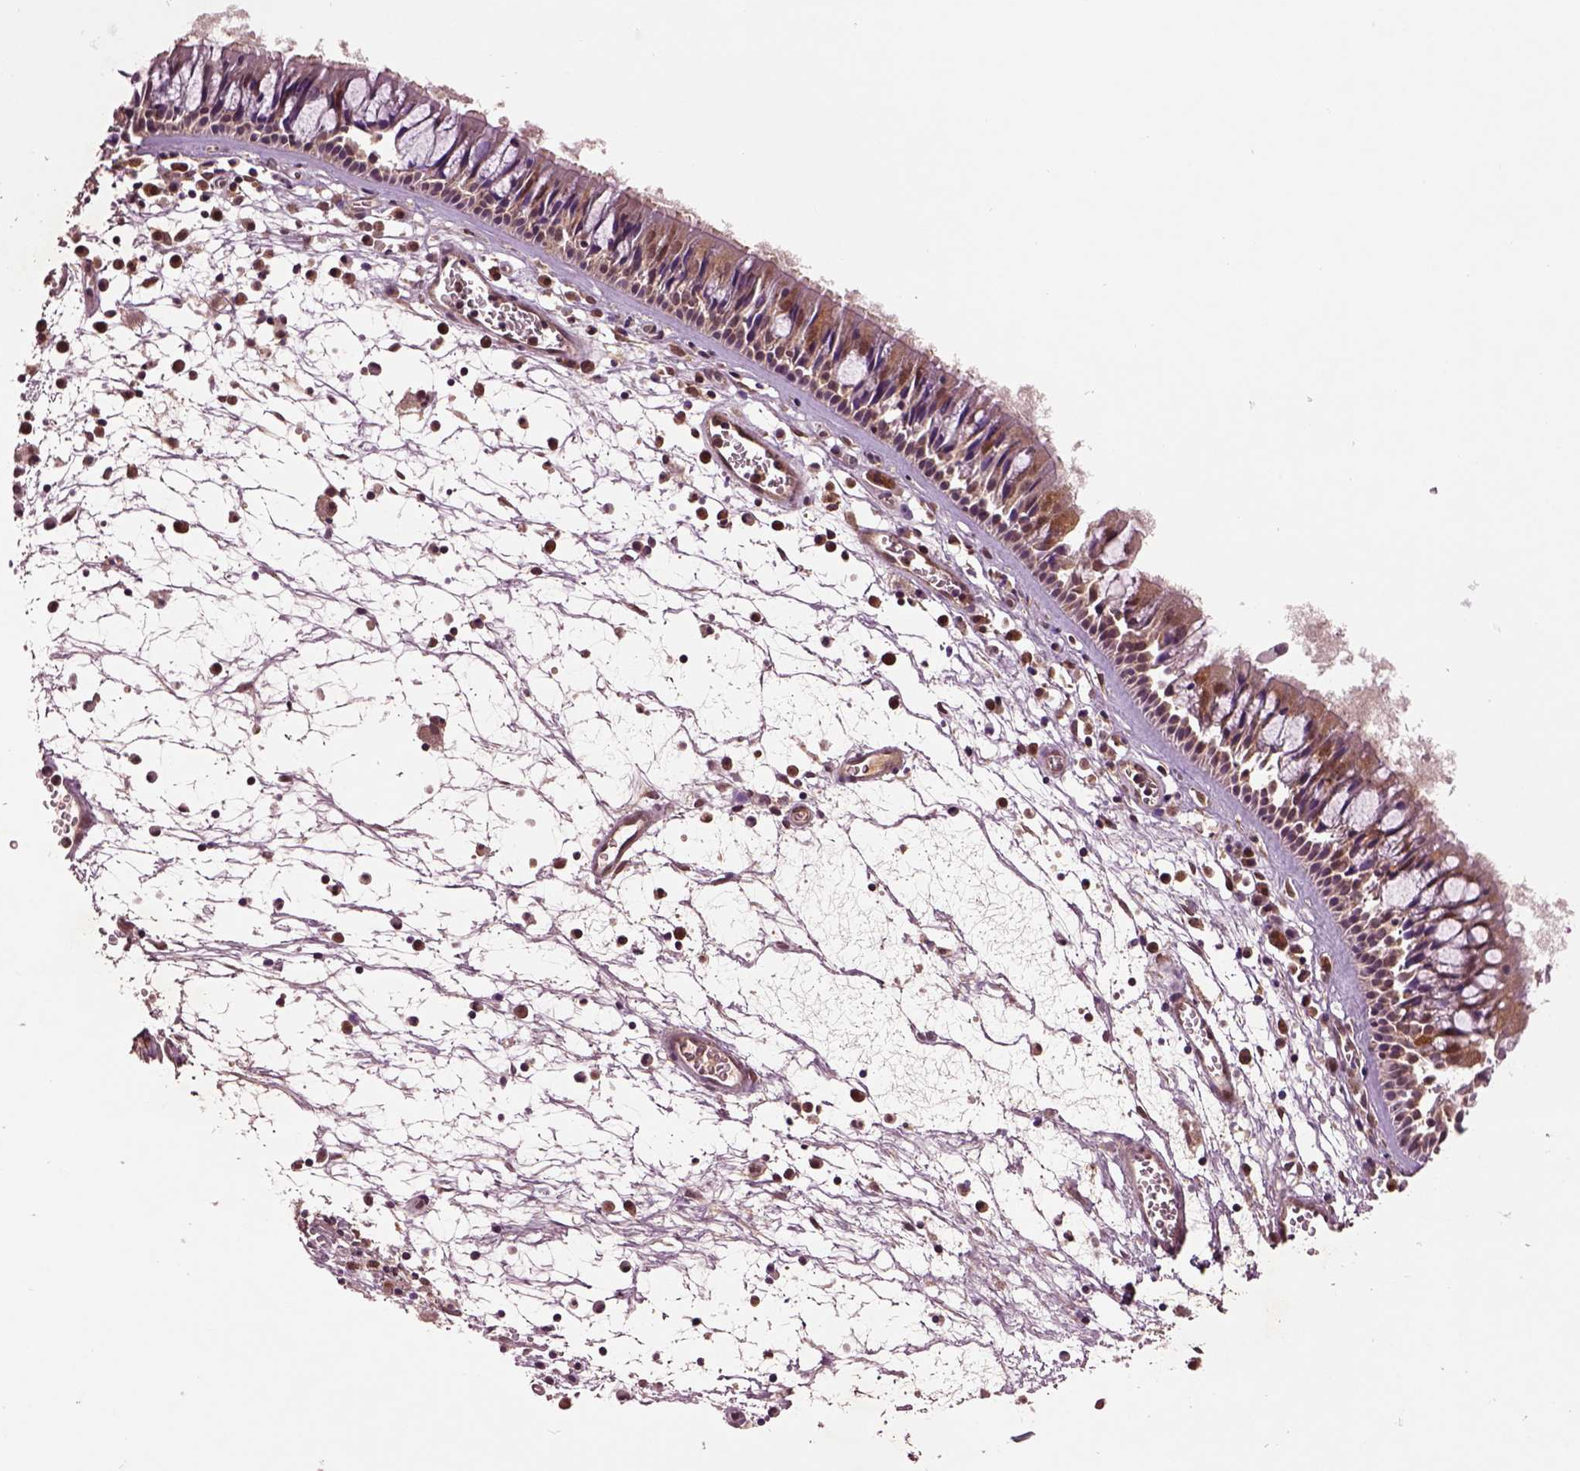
{"staining": {"intensity": "moderate", "quantity": "25%-75%", "location": "cytoplasmic/membranous,nuclear"}, "tissue": "nasopharynx", "cell_type": "Respiratory epithelial cells", "image_type": "normal", "snomed": [{"axis": "morphology", "description": "Normal tissue, NOS"}, {"axis": "topography", "description": "Nasopharynx"}], "caption": "A photomicrograph of human nasopharynx stained for a protein demonstrates moderate cytoplasmic/membranous,nuclear brown staining in respiratory epithelial cells. (IHC, brightfield microscopy, high magnification).", "gene": "MDP1", "patient": {"sex": "male", "age": 61}}